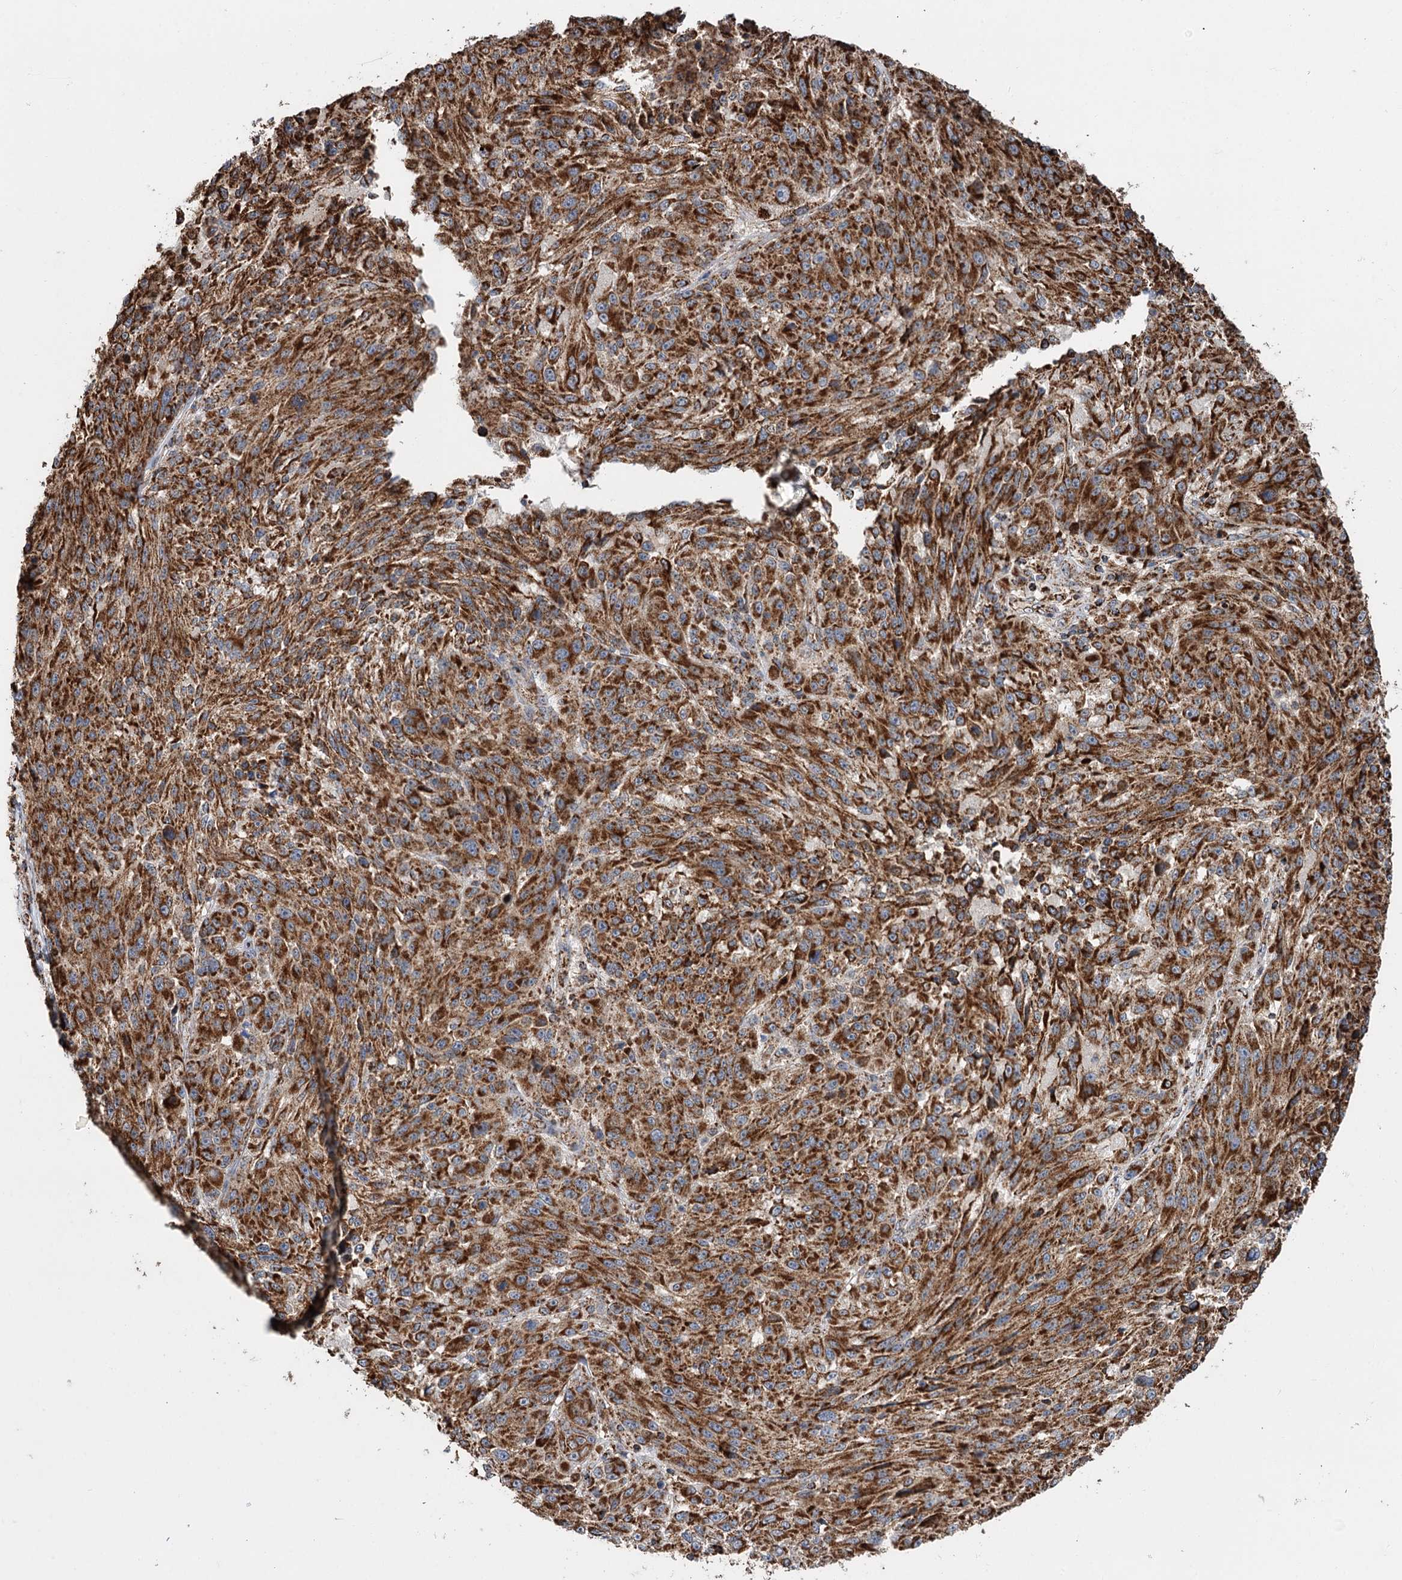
{"staining": {"intensity": "strong", "quantity": ">75%", "location": "cytoplasmic/membranous"}, "tissue": "melanoma", "cell_type": "Tumor cells", "image_type": "cancer", "snomed": [{"axis": "morphology", "description": "Malignant melanoma, NOS"}, {"axis": "topography", "description": "Skin"}], "caption": "Melanoma tissue demonstrates strong cytoplasmic/membranous expression in about >75% of tumor cells, visualized by immunohistochemistry.", "gene": "APH1A", "patient": {"sex": "male", "age": 53}}